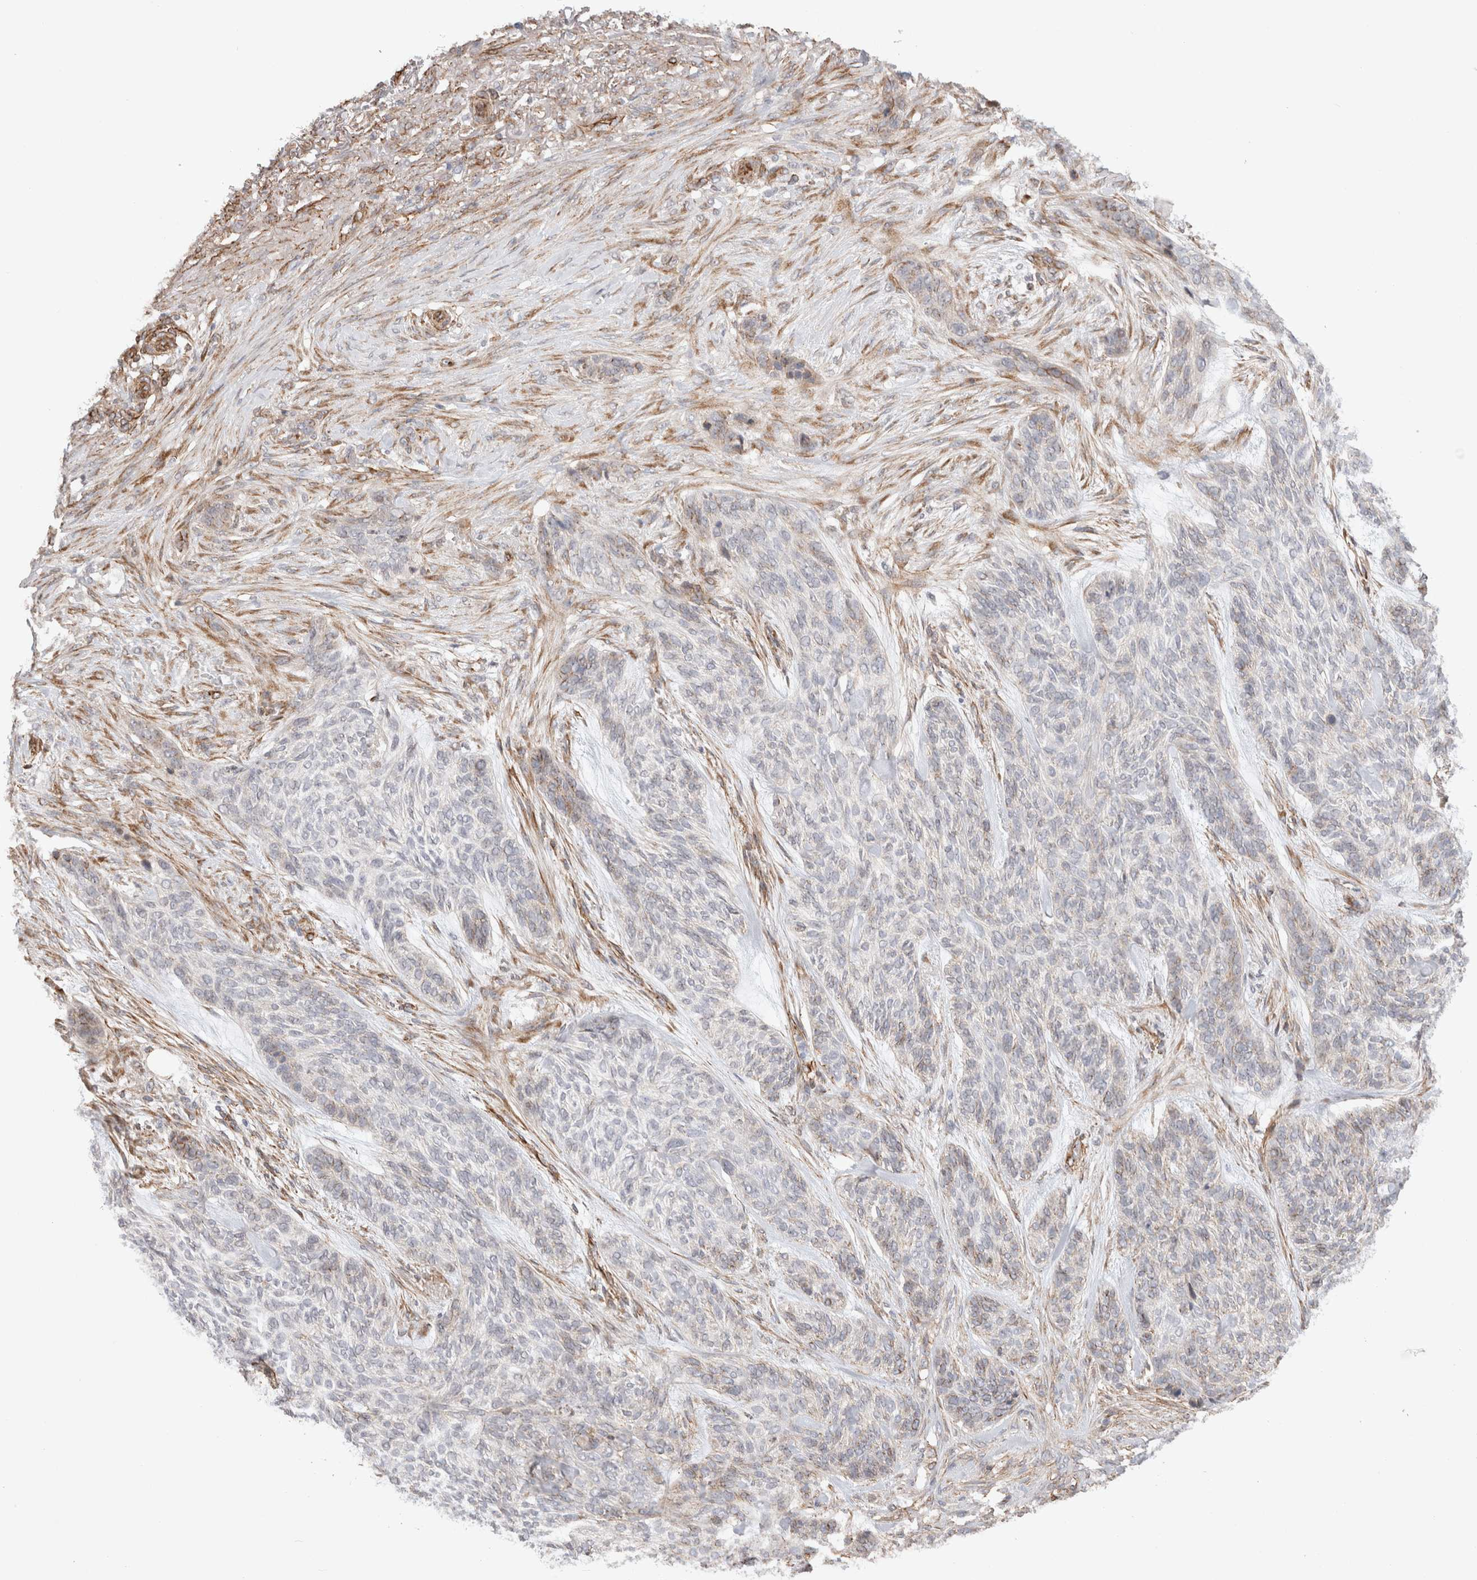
{"staining": {"intensity": "negative", "quantity": "none", "location": "none"}, "tissue": "skin cancer", "cell_type": "Tumor cells", "image_type": "cancer", "snomed": [{"axis": "morphology", "description": "Basal cell carcinoma"}, {"axis": "topography", "description": "Skin"}], "caption": "Skin cancer stained for a protein using immunohistochemistry (IHC) demonstrates no staining tumor cells.", "gene": "CAAP1", "patient": {"sex": "male", "age": 55}}